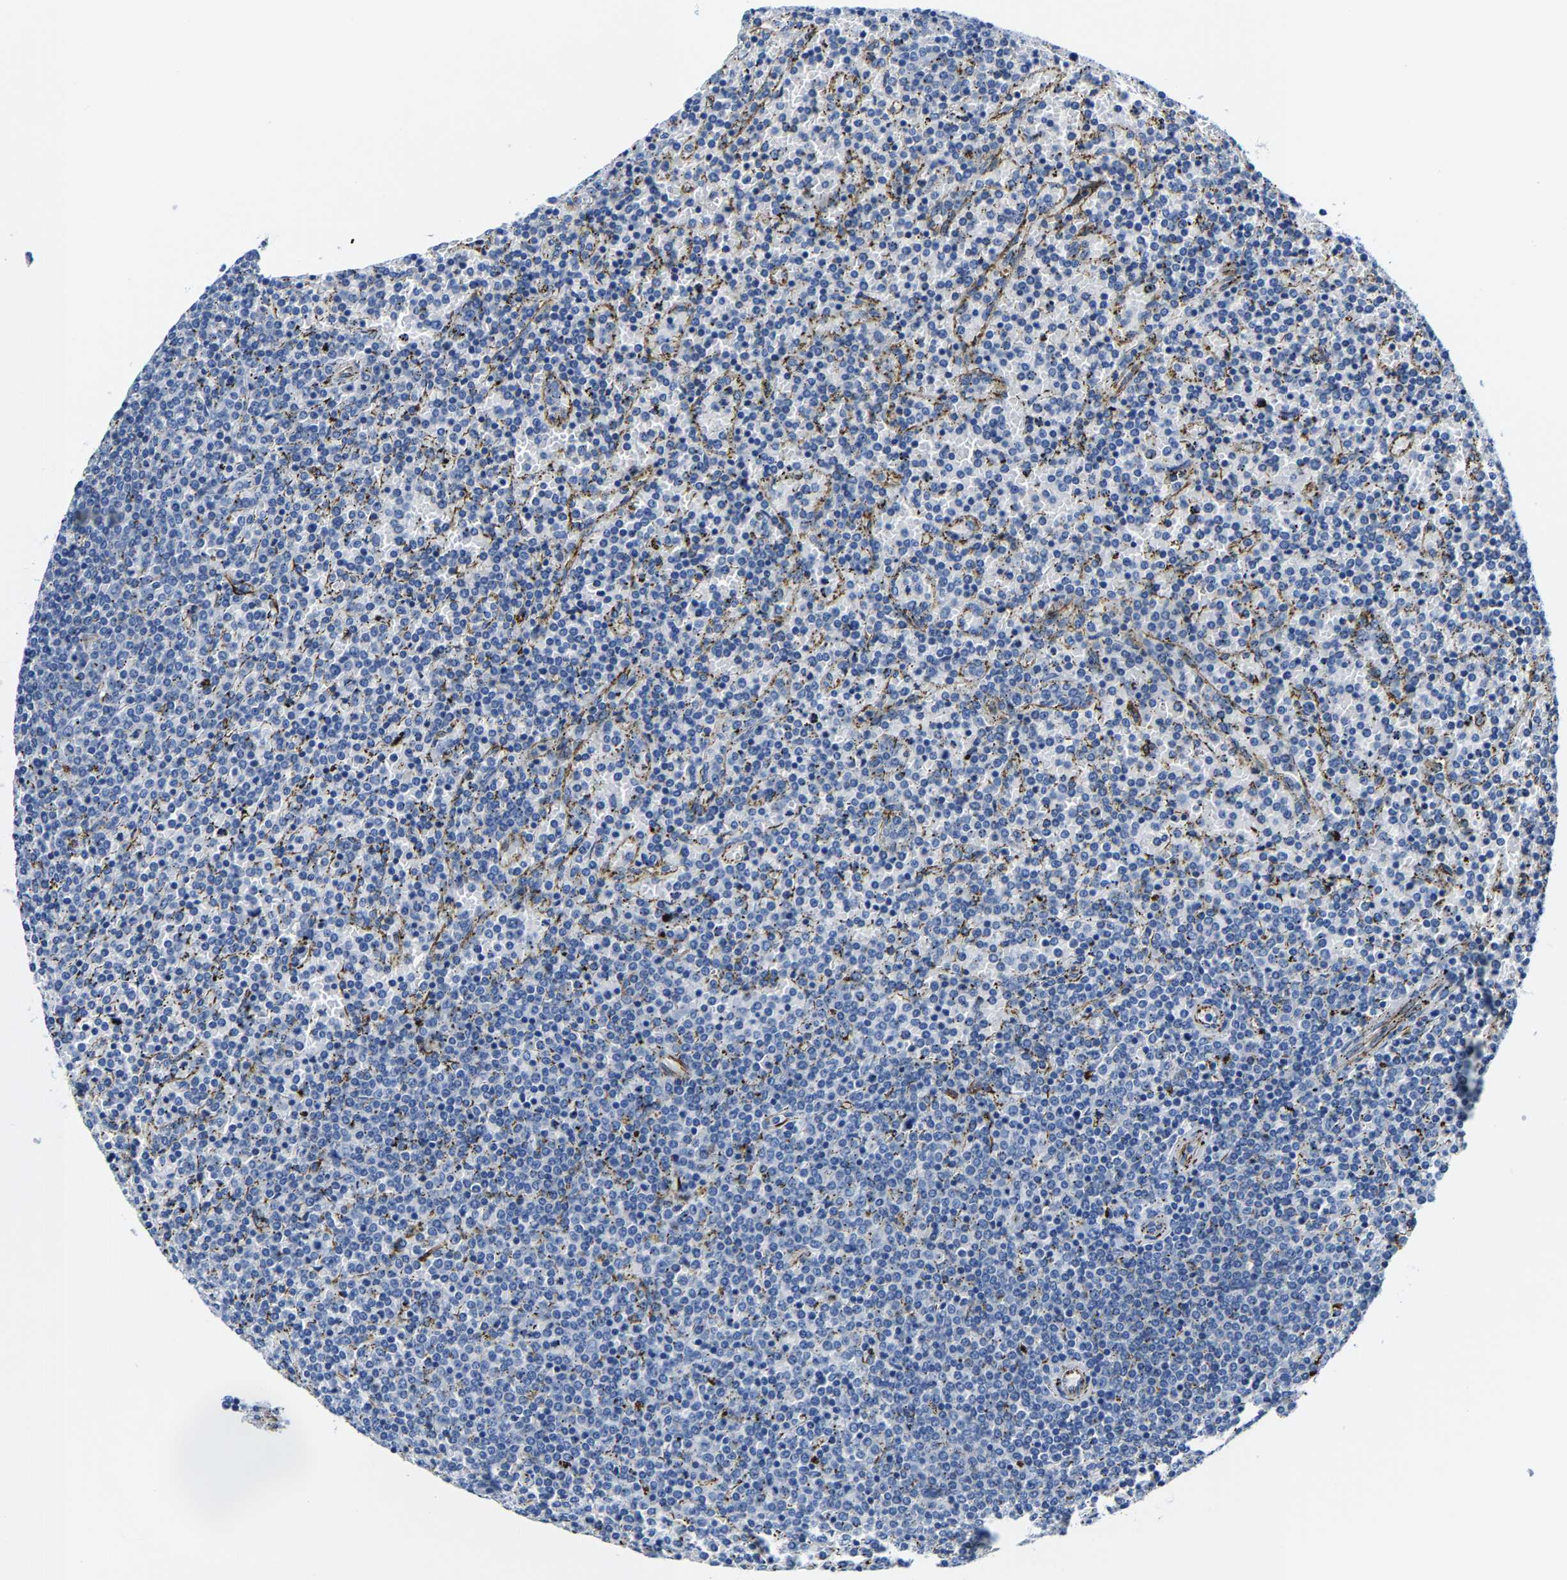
{"staining": {"intensity": "negative", "quantity": "none", "location": "none"}, "tissue": "lymphoma", "cell_type": "Tumor cells", "image_type": "cancer", "snomed": [{"axis": "morphology", "description": "Malignant lymphoma, non-Hodgkin's type, Low grade"}, {"axis": "topography", "description": "Spleen"}], "caption": "Lymphoma was stained to show a protein in brown. There is no significant positivity in tumor cells.", "gene": "MMEL1", "patient": {"sex": "female", "age": 77}}